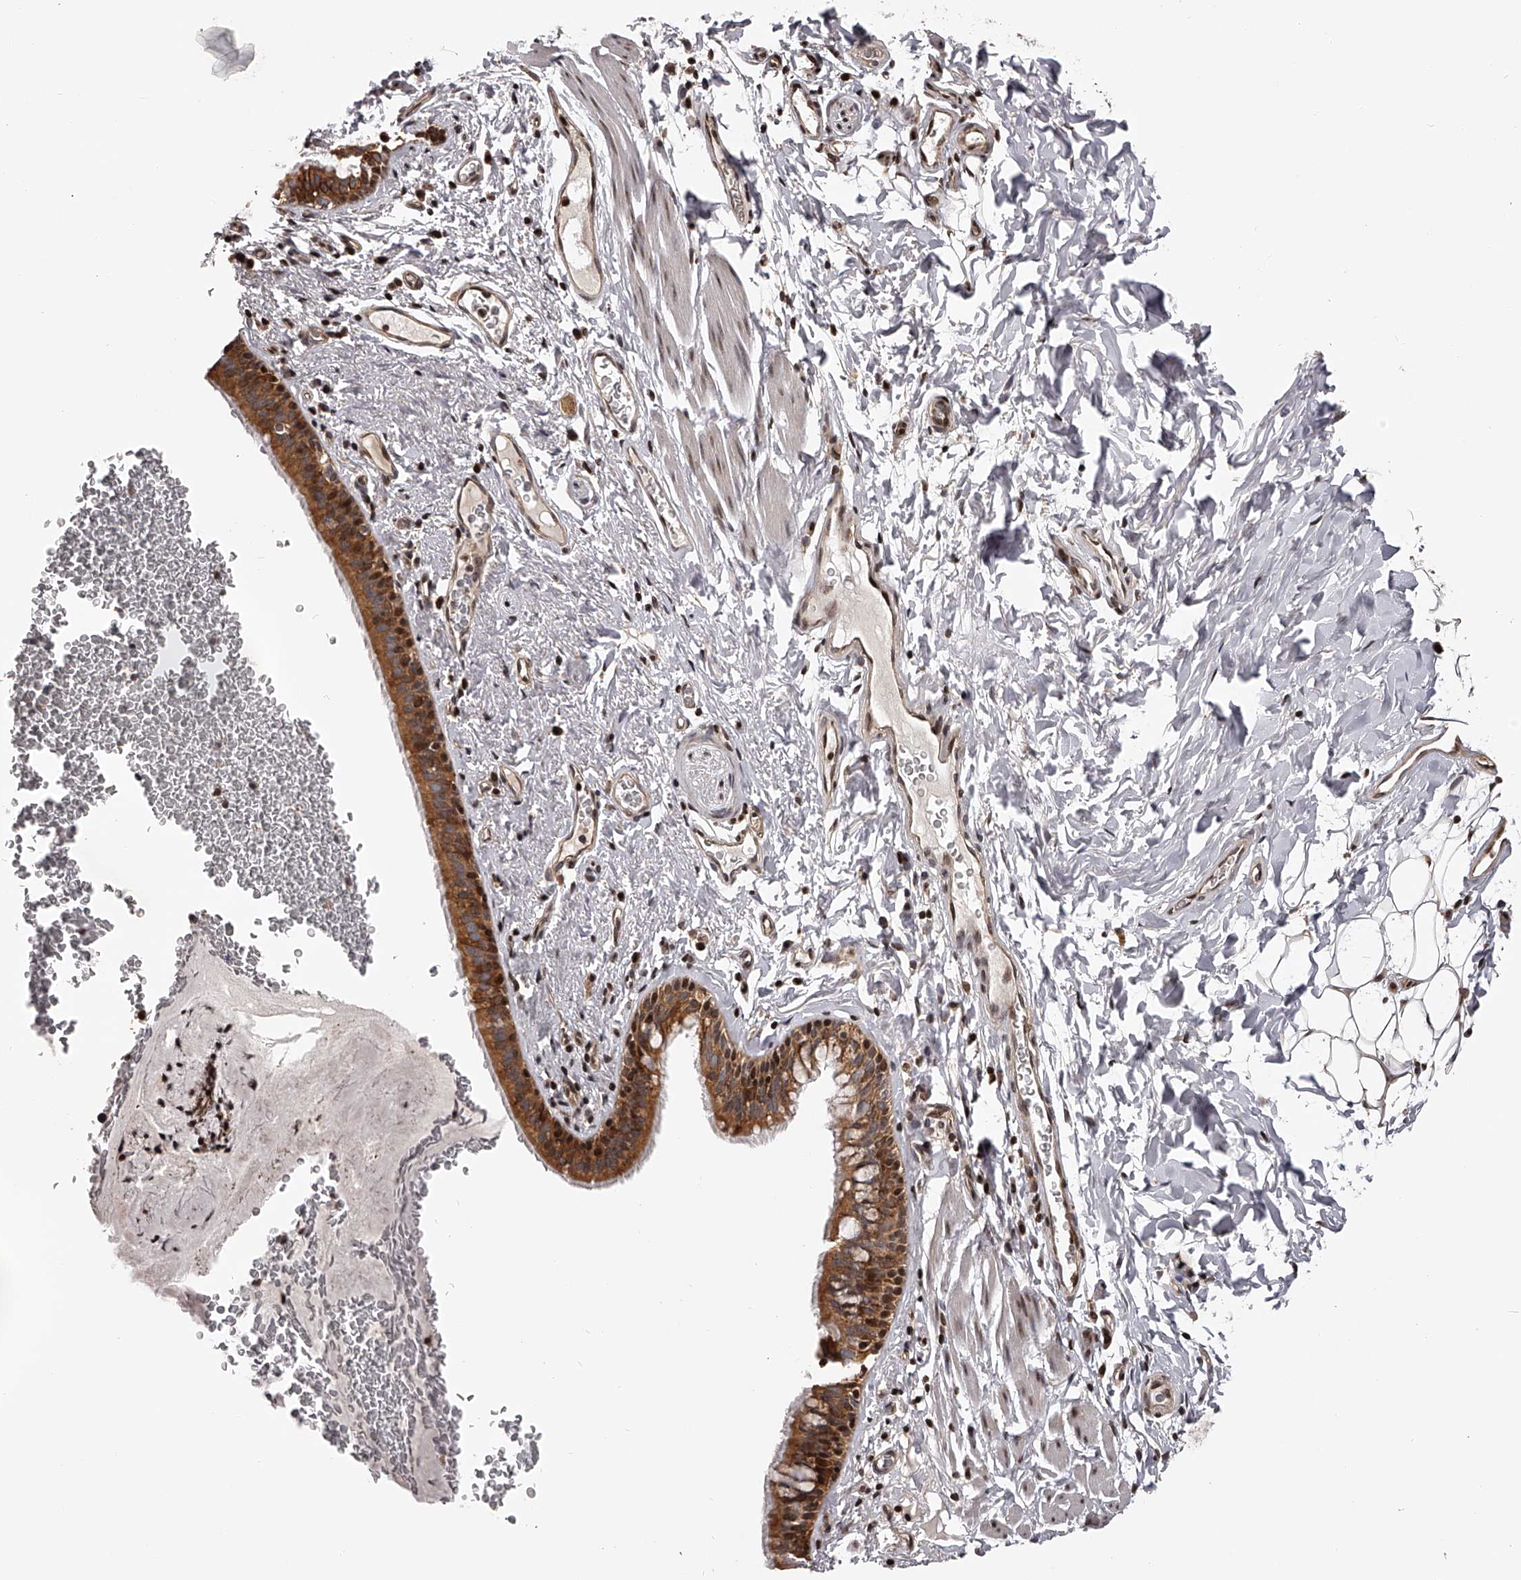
{"staining": {"intensity": "moderate", "quantity": ">75%", "location": "cytoplasmic/membranous,nuclear"}, "tissue": "bronchus", "cell_type": "Respiratory epithelial cells", "image_type": "normal", "snomed": [{"axis": "morphology", "description": "Normal tissue, NOS"}, {"axis": "topography", "description": "Cartilage tissue"}, {"axis": "topography", "description": "Bronchus"}], "caption": "Bronchus stained with immunohistochemistry (IHC) demonstrates moderate cytoplasmic/membranous,nuclear expression in about >75% of respiratory epithelial cells.", "gene": "PFDN2", "patient": {"sex": "female", "age": 36}}